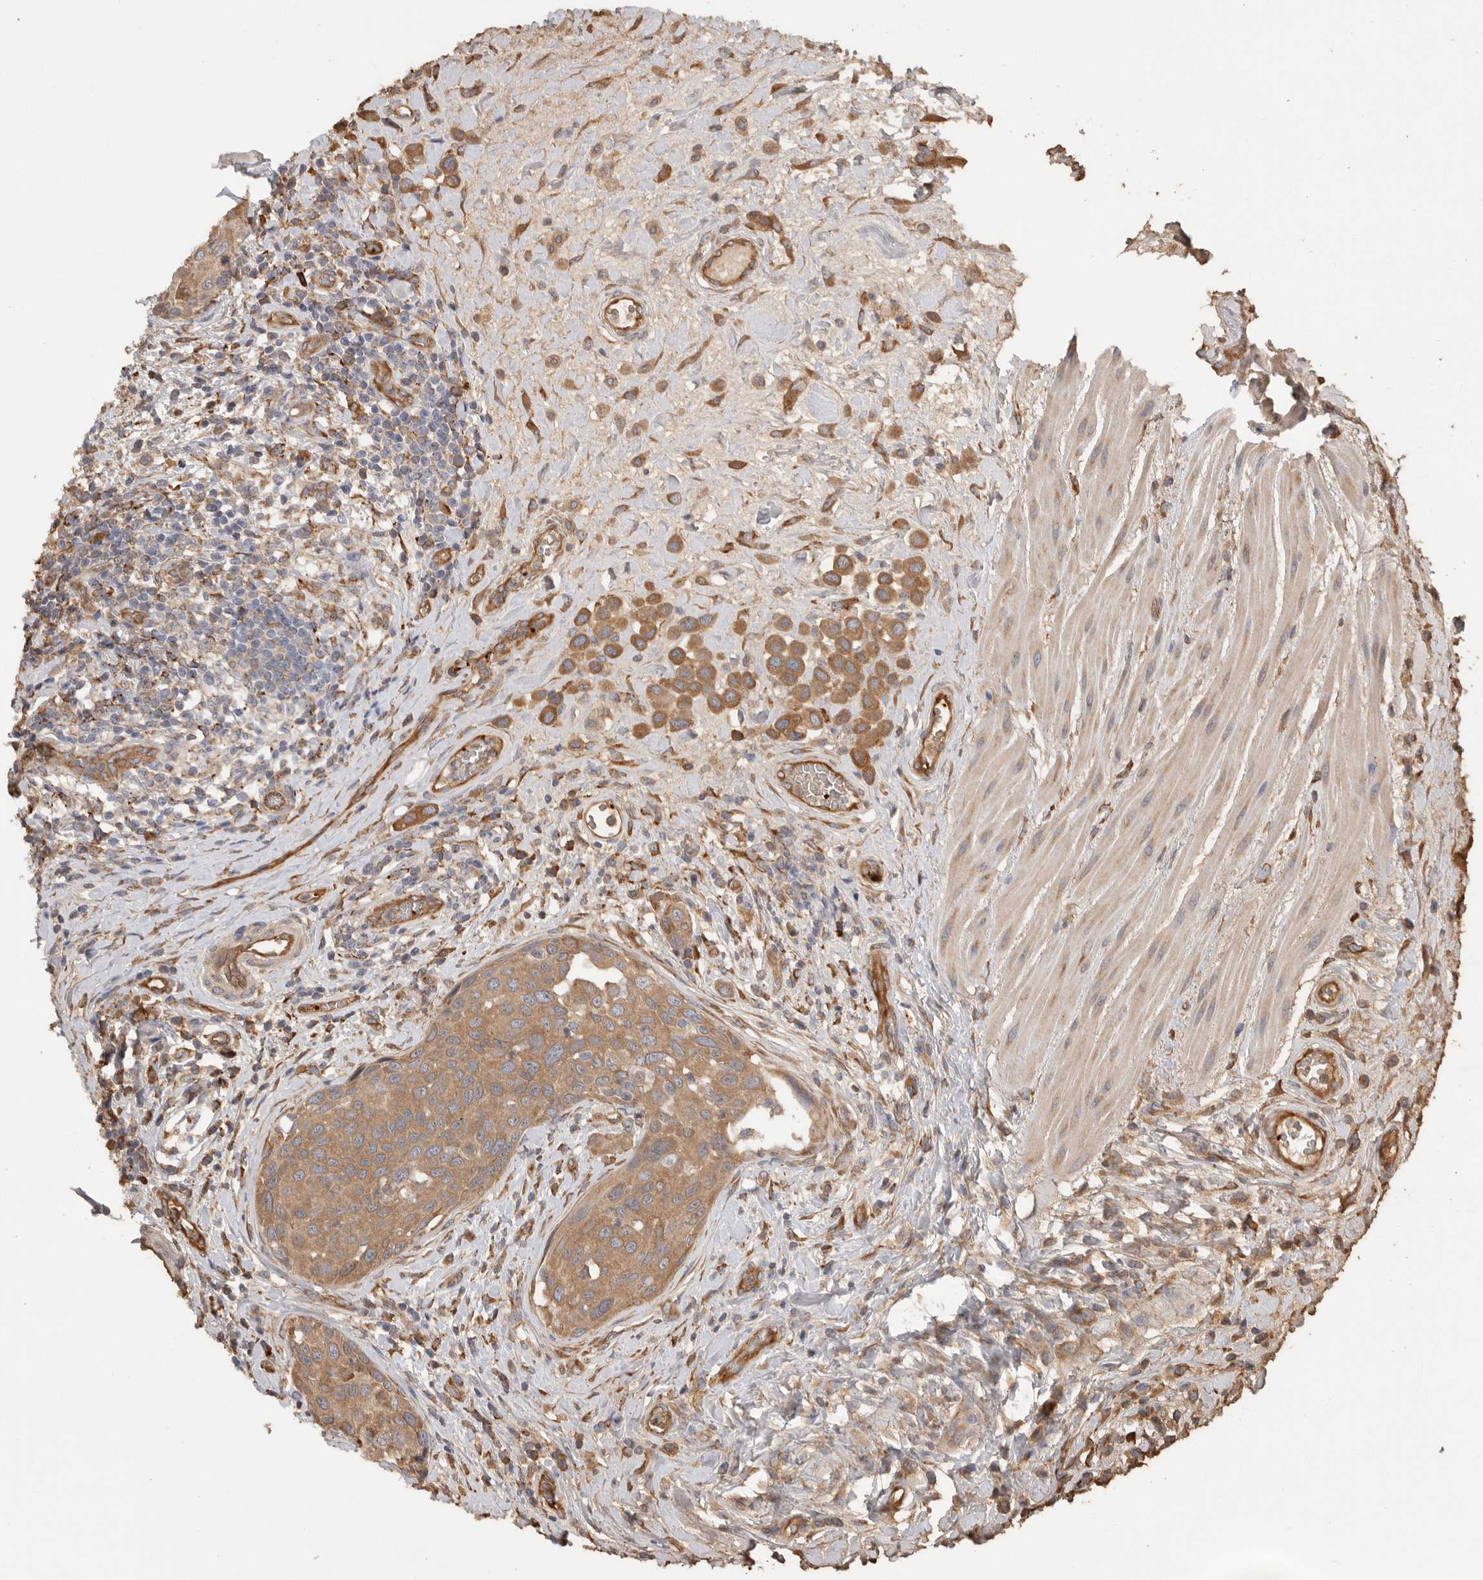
{"staining": {"intensity": "moderate", "quantity": ">75%", "location": "cytoplasmic/membranous"}, "tissue": "urothelial cancer", "cell_type": "Tumor cells", "image_type": "cancer", "snomed": [{"axis": "morphology", "description": "Urothelial carcinoma, High grade"}, {"axis": "topography", "description": "Urinary bladder"}], "caption": "This histopathology image exhibits immunohistochemistry (IHC) staining of urothelial carcinoma (high-grade), with medium moderate cytoplasmic/membranous staining in about >75% of tumor cells.", "gene": "CDC42BPB", "patient": {"sex": "male", "age": 50}}